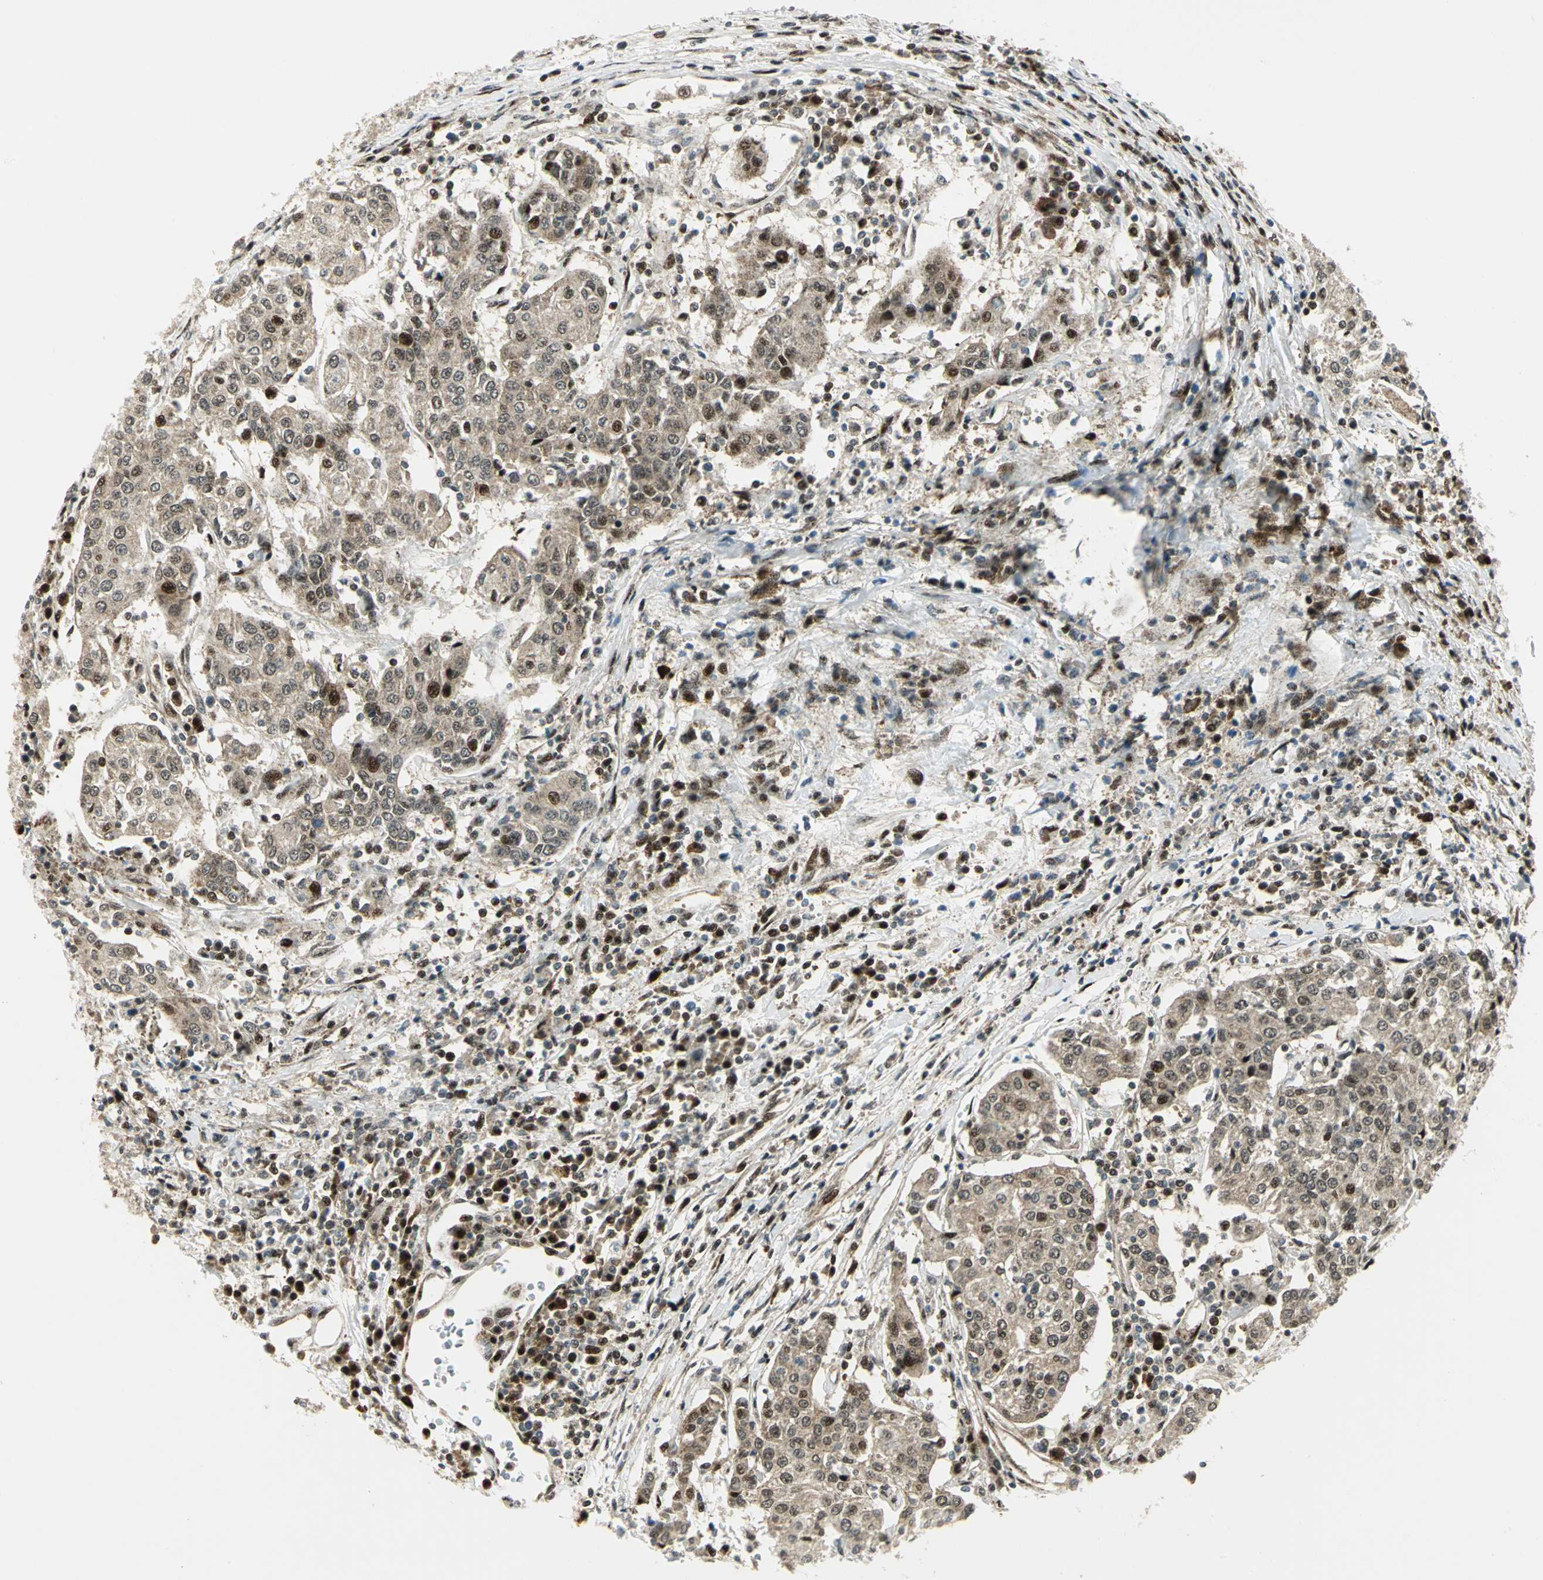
{"staining": {"intensity": "moderate", "quantity": ">75%", "location": "cytoplasmic/membranous,nuclear"}, "tissue": "urothelial cancer", "cell_type": "Tumor cells", "image_type": "cancer", "snomed": [{"axis": "morphology", "description": "Urothelial carcinoma, High grade"}, {"axis": "topography", "description": "Urinary bladder"}], "caption": "Urothelial cancer stained with a protein marker exhibits moderate staining in tumor cells.", "gene": "COPS5", "patient": {"sex": "female", "age": 85}}